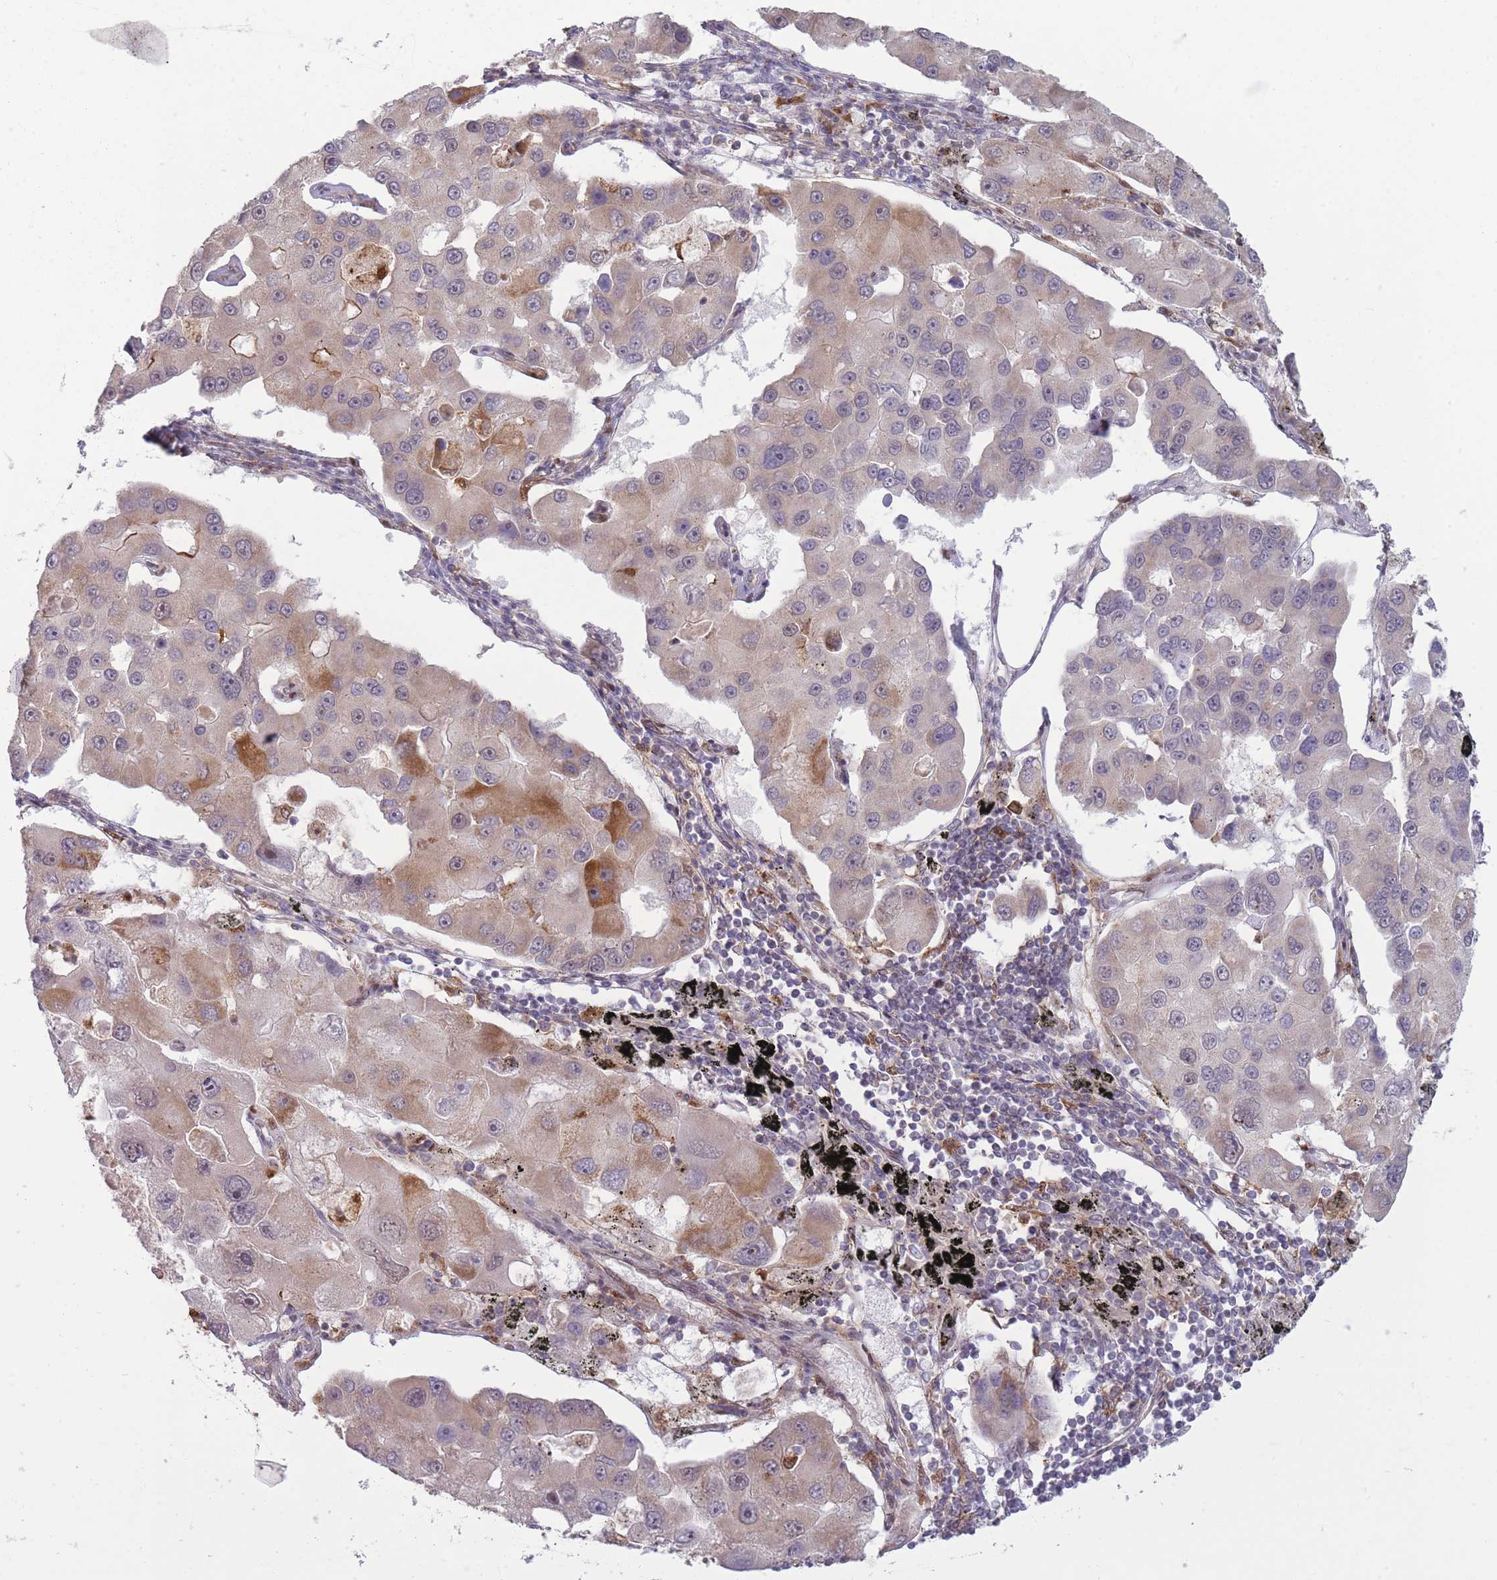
{"staining": {"intensity": "moderate", "quantity": "<25%", "location": "cytoplasmic/membranous"}, "tissue": "lung cancer", "cell_type": "Tumor cells", "image_type": "cancer", "snomed": [{"axis": "morphology", "description": "Adenocarcinoma, NOS"}, {"axis": "topography", "description": "Lung"}], "caption": "Lung cancer (adenocarcinoma) was stained to show a protein in brown. There is low levels of moderate cytoplasmic/membranous staining in approximately <25% of tumor cells.", "gene": "LGALS9", "patient": {"sex": "female", "age": 54}}